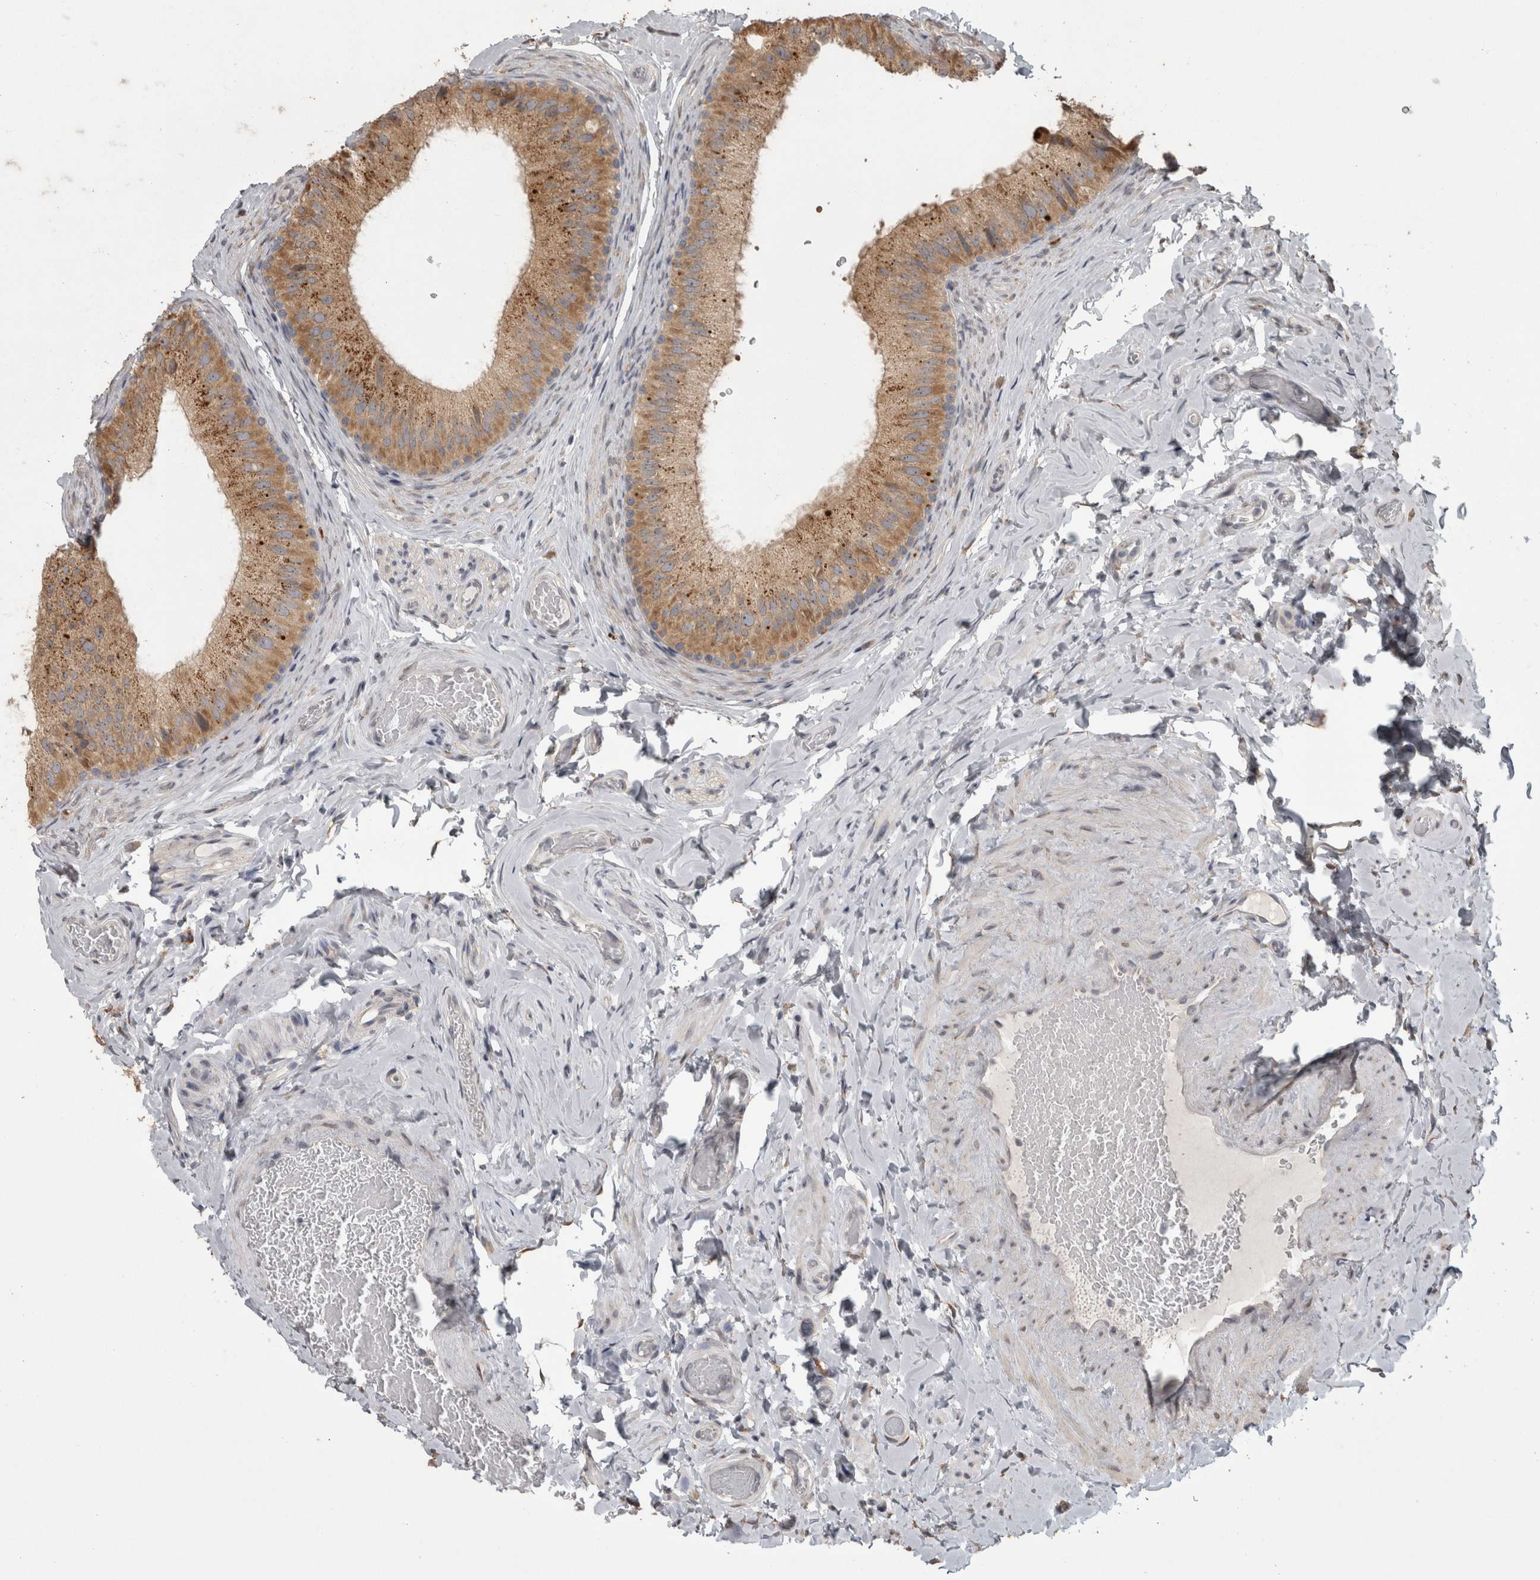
{"staining": {"intensity": "moderate", "quantity": ">75%", "location": "cytoplasmic/membranous"}, "tissue": "epididymis", "cell_type": "Glandular cells", "image_type": "normal", "snomed": [{"axis": "morphology", "description": "Normal tissue, NOS"}, {"axis": "topography", "description": "Vascular tissue"}, {"axis": "topography", "description": "Epididymis"}], "caption": "DAB immunohistochemical staining of benign epididymis demonstrates moderate cytoplasmic/membranous protein staining in about >75% of glandular cells.", "gene": "RAB29", "patient": {"sex": "male", "age": 49}}